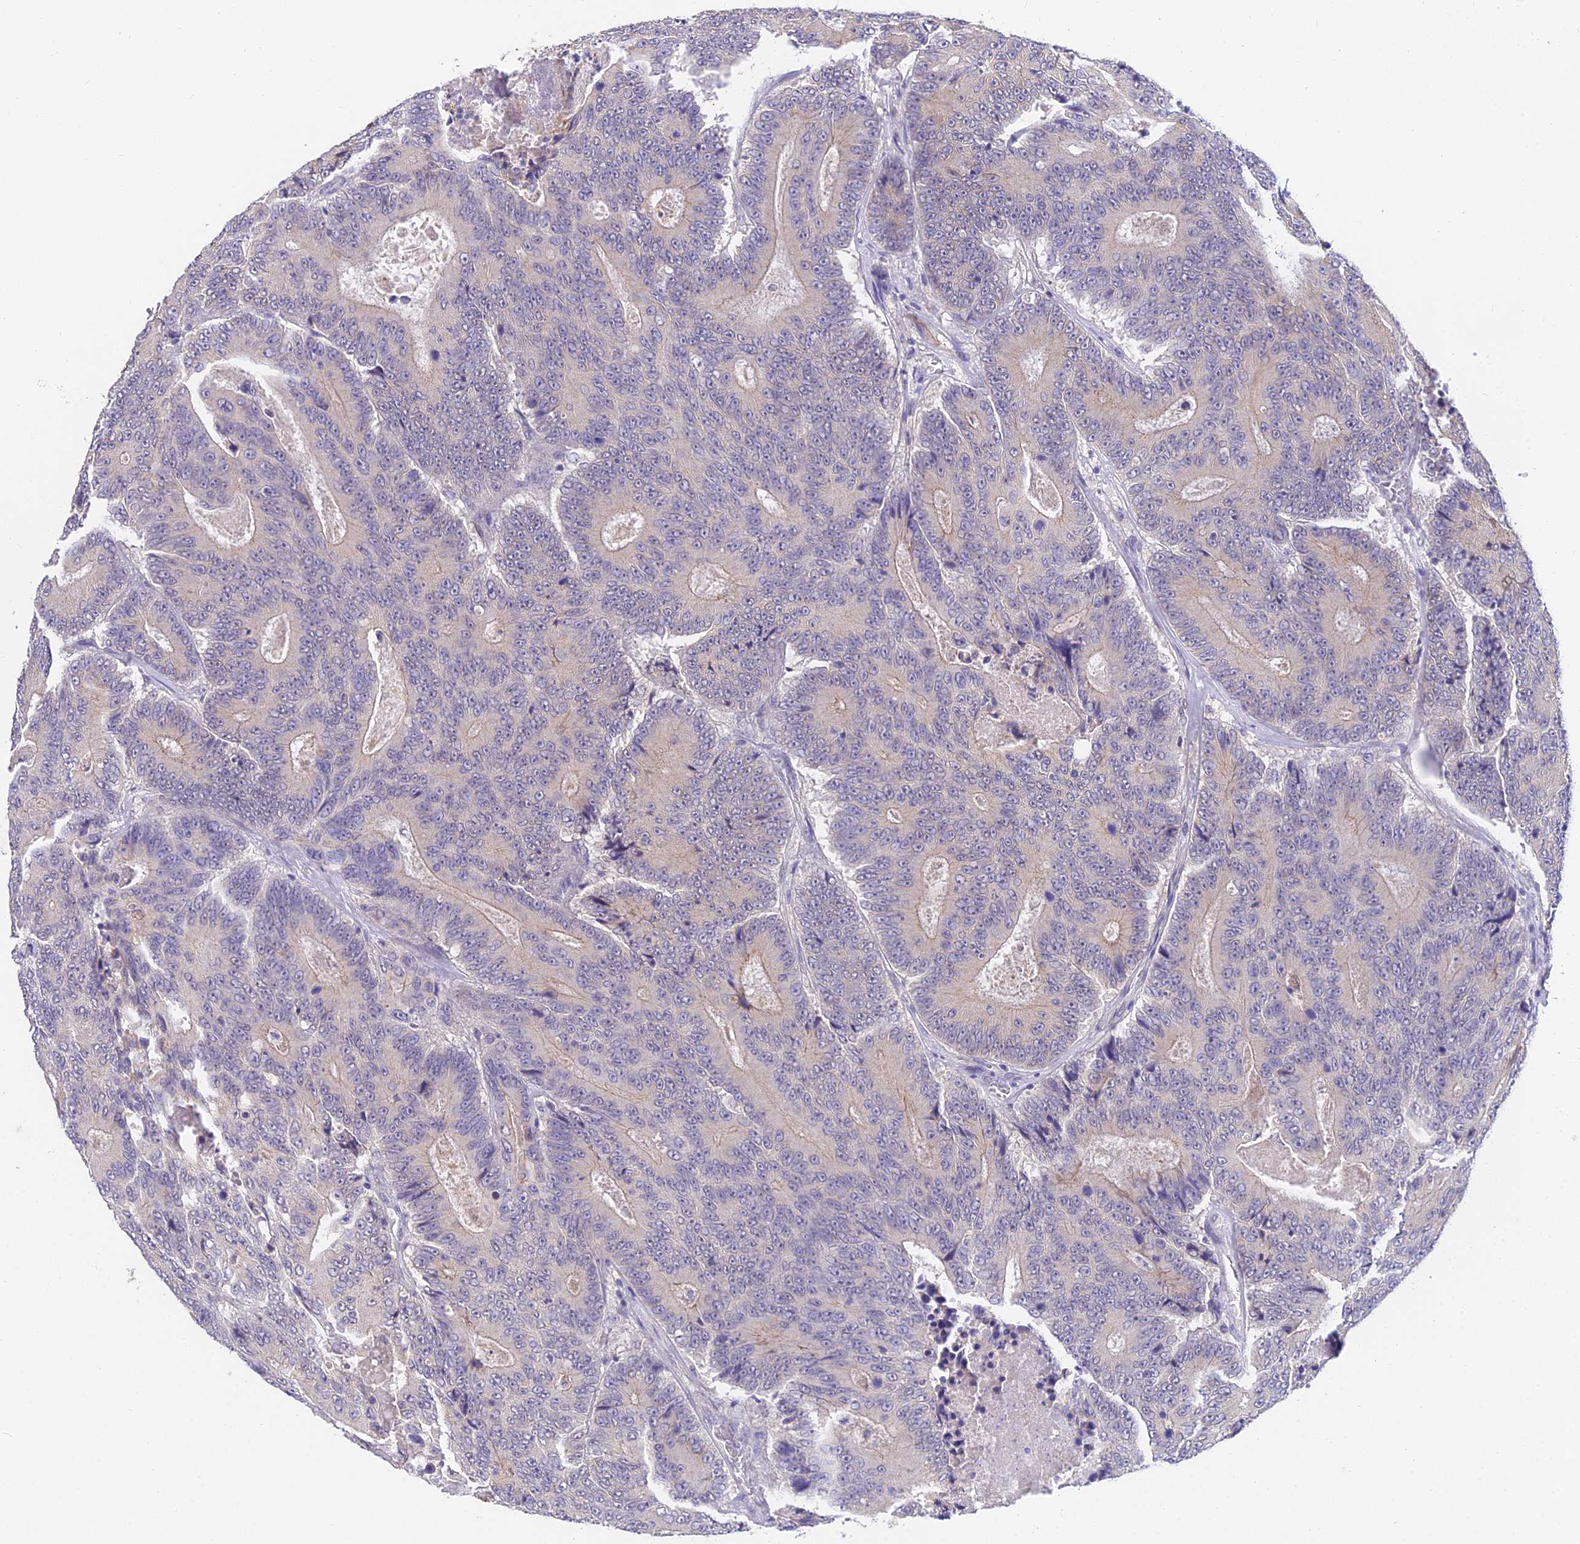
{"staining": {"intensity": "negative", "quantity": "none", "location": "none"}, "tissue": "colorectal cancer", "cell_type": "Tumor cells", "image_type": "cancer", "snomed": [{"axis": "morphology", "description": "Adenocarcinoma, NOS"}, {"axis": "topography", "description": "Colon"}], "caption": "This is a histopathology image of immunohistochemistry (IHC) staining of adenocarcinoma (colorectal), which shows no staining in tumor cells. Nuclei are stained in blue.", "gene": "HOXB1", "patient": {"sex": "male", "age": 83}}